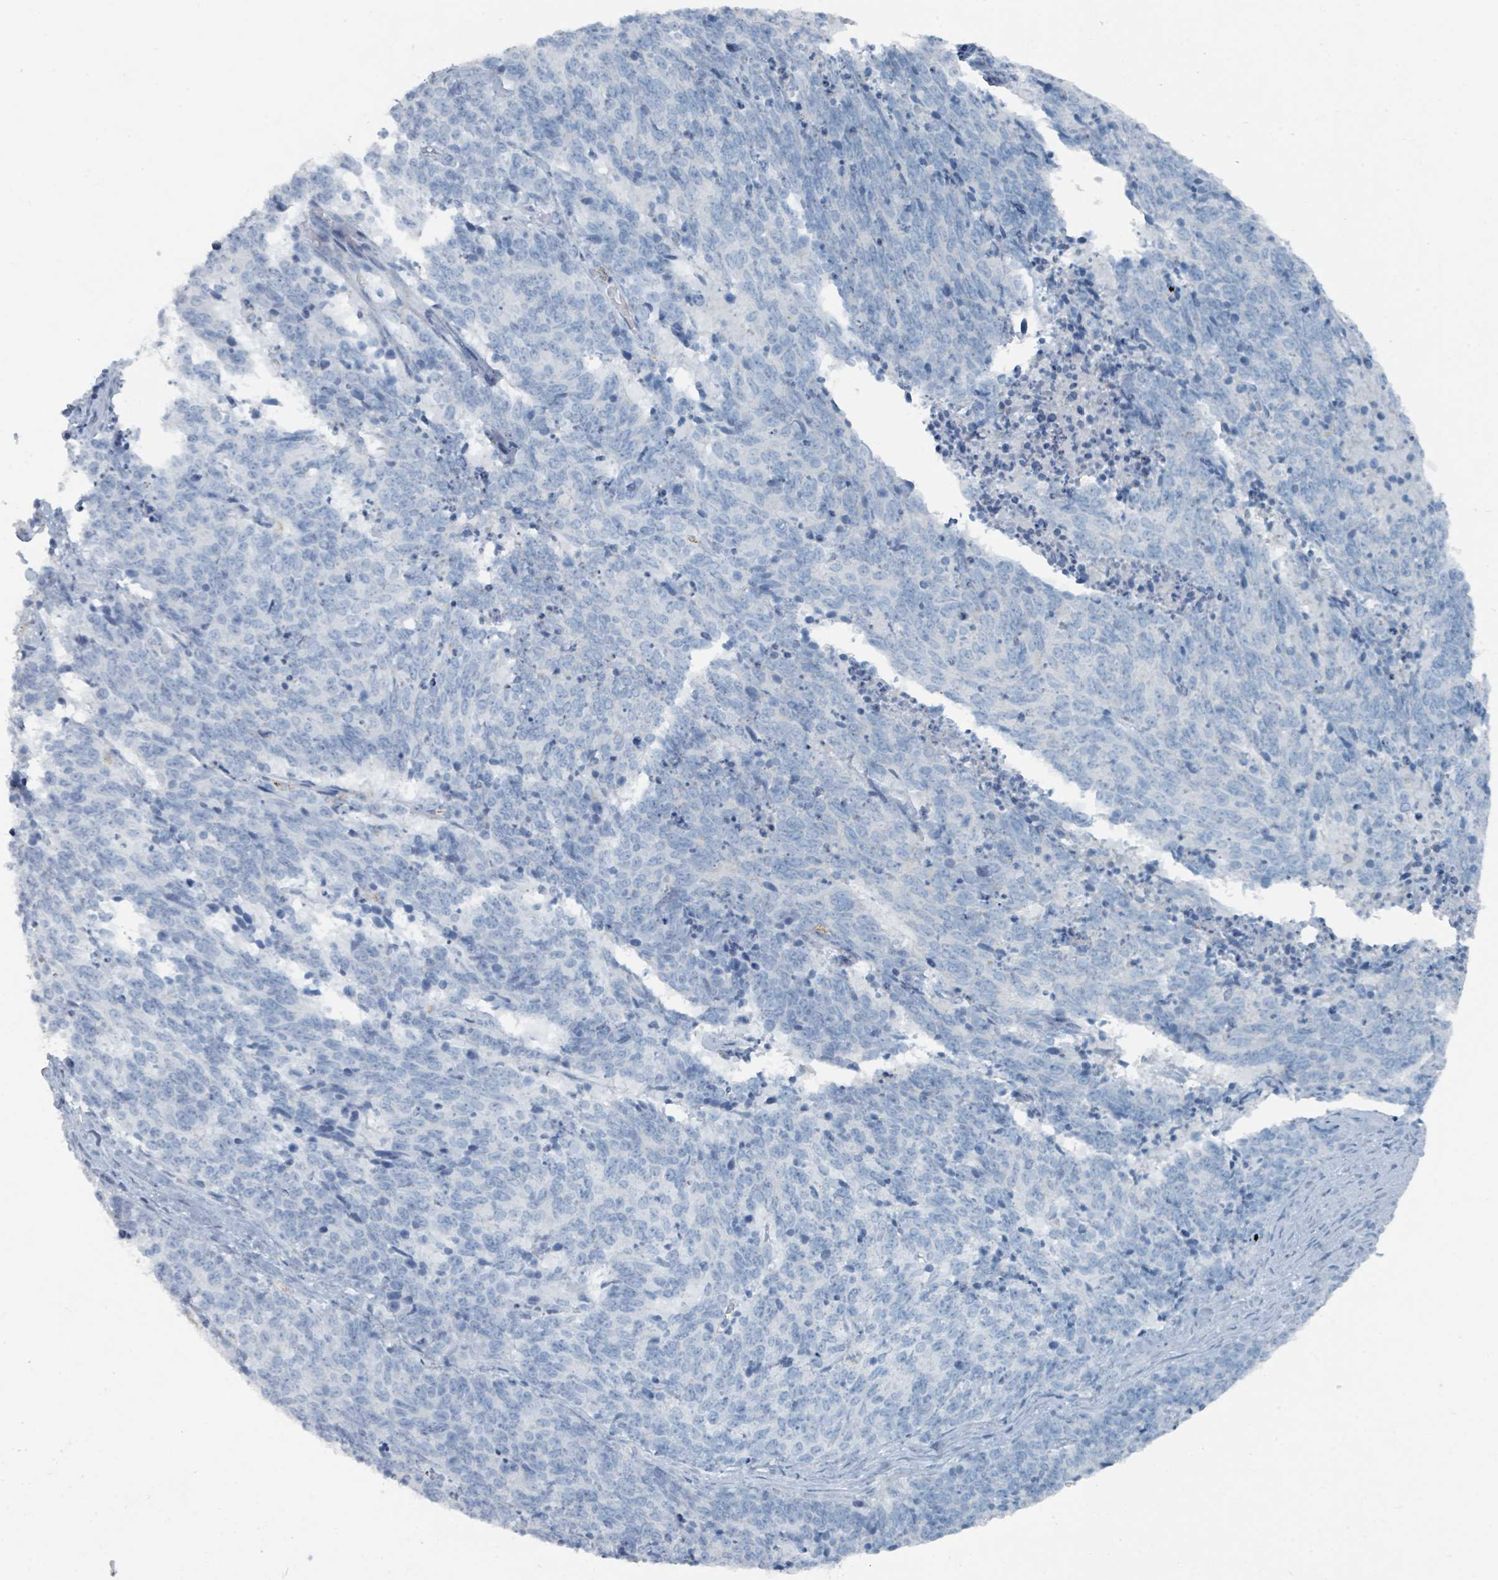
{"staining": {"intensity": "negative", "quantity": "none", "location": "none"}, "tissue": "cervical cancer", "cell_type": "Tumor cells", "image_type": "cancer", "snomed": [{"axis": "morphology", "description": "Squamous cell carcinoma, NOS"}, {"axis": "topography", "description": "Cervix"}], "caption": "Tumor cells are negative for protein expression in human squamous cell carcinoma (cervical).", "gene": "GAMT", "patient": {"sex": "female", "age": 29}}